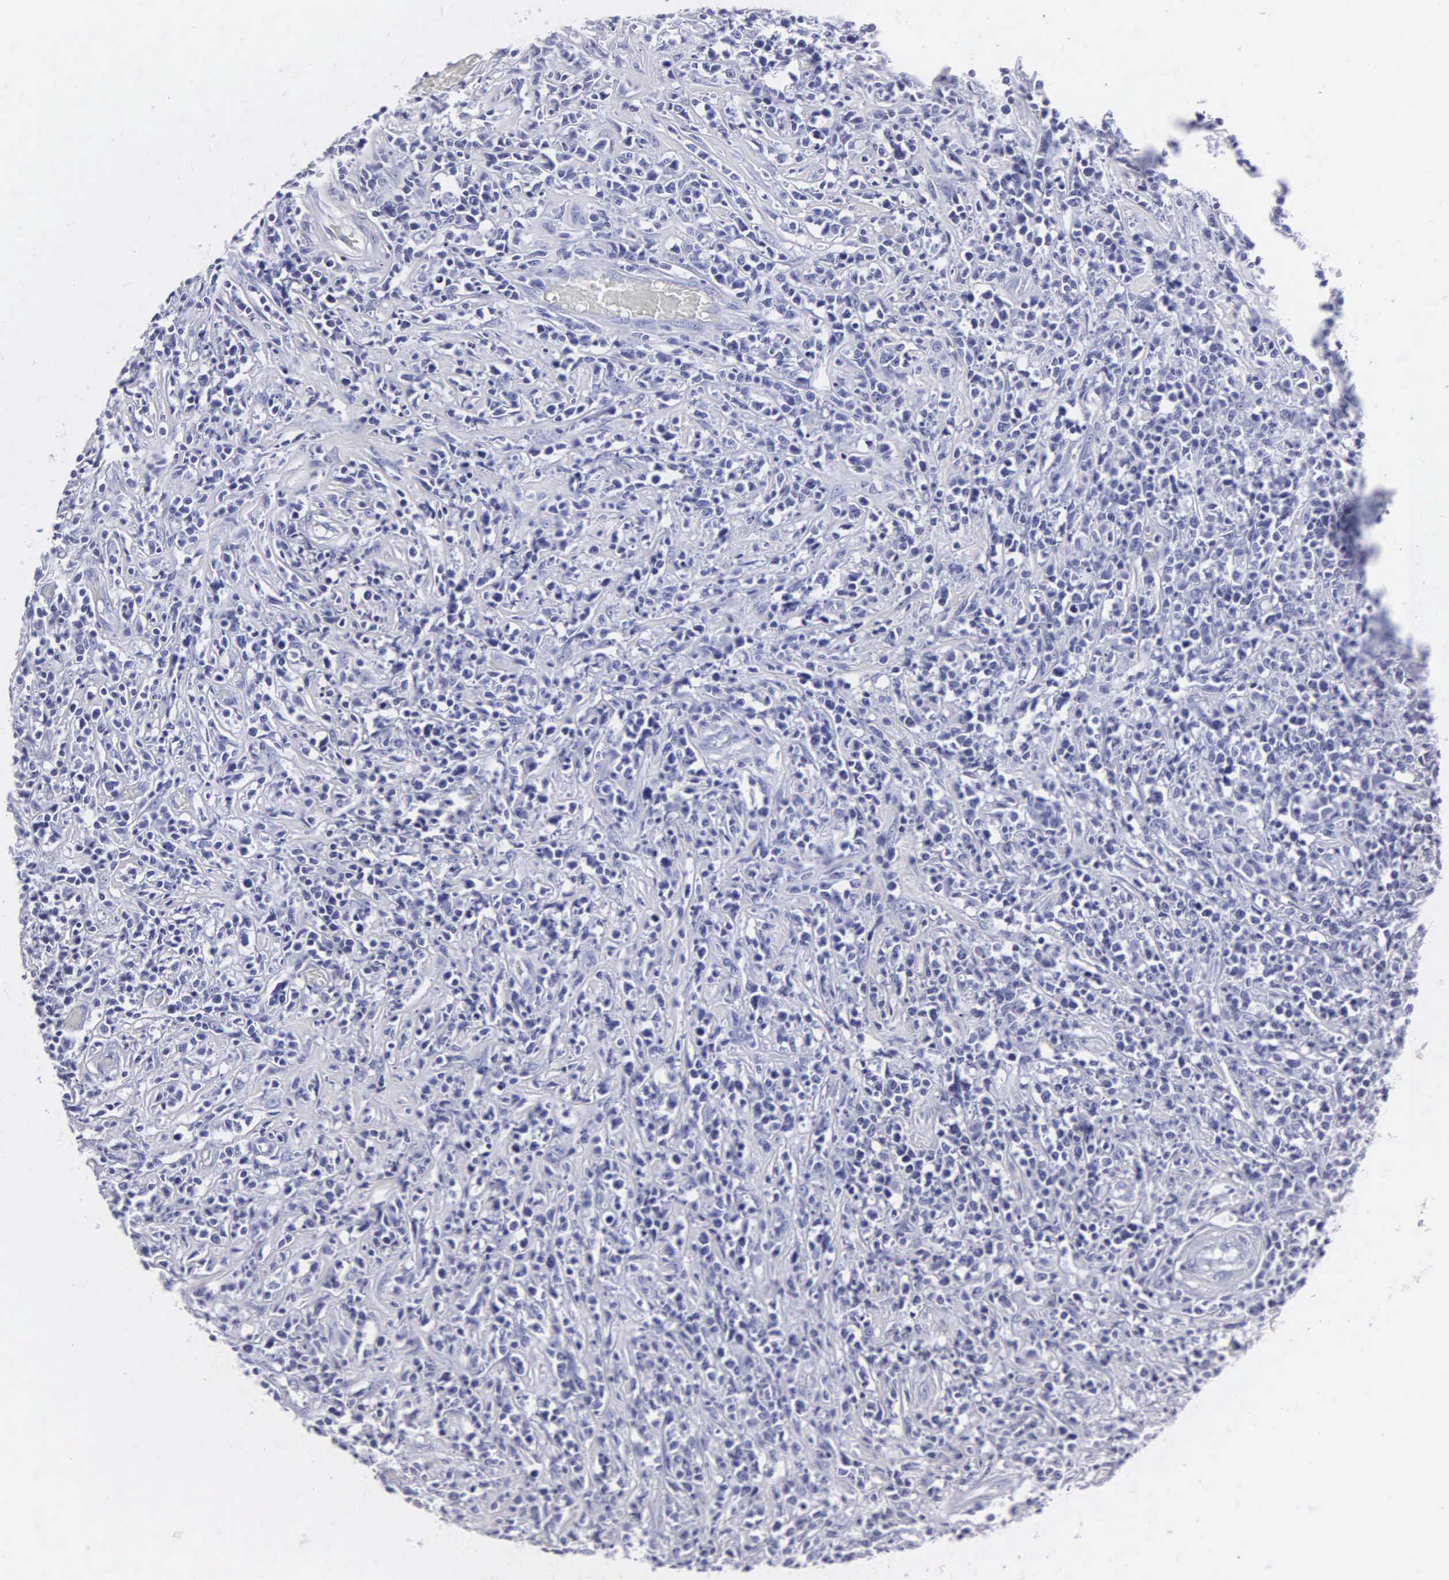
{"staining": {"intensity": "negative", "quantity": "none", "location": "none"}, "tissue": "lymphoma", "cell_type": "Tumor cells", "image_type": "cancer", "snomed": [{"axis": "morphology", "description": "Malignant lymphoma, non-Hodgkin's type, High grade"}, {"axis": "topography", "description": "Colon"}], "caption": "High-grade malignant lymphoma, non-Hodgkin's type was stained to show a protein in brown. There is no significant expression in tumor cells.", "gene": "MB", "patient": {"sex": "male", "age": 82}}